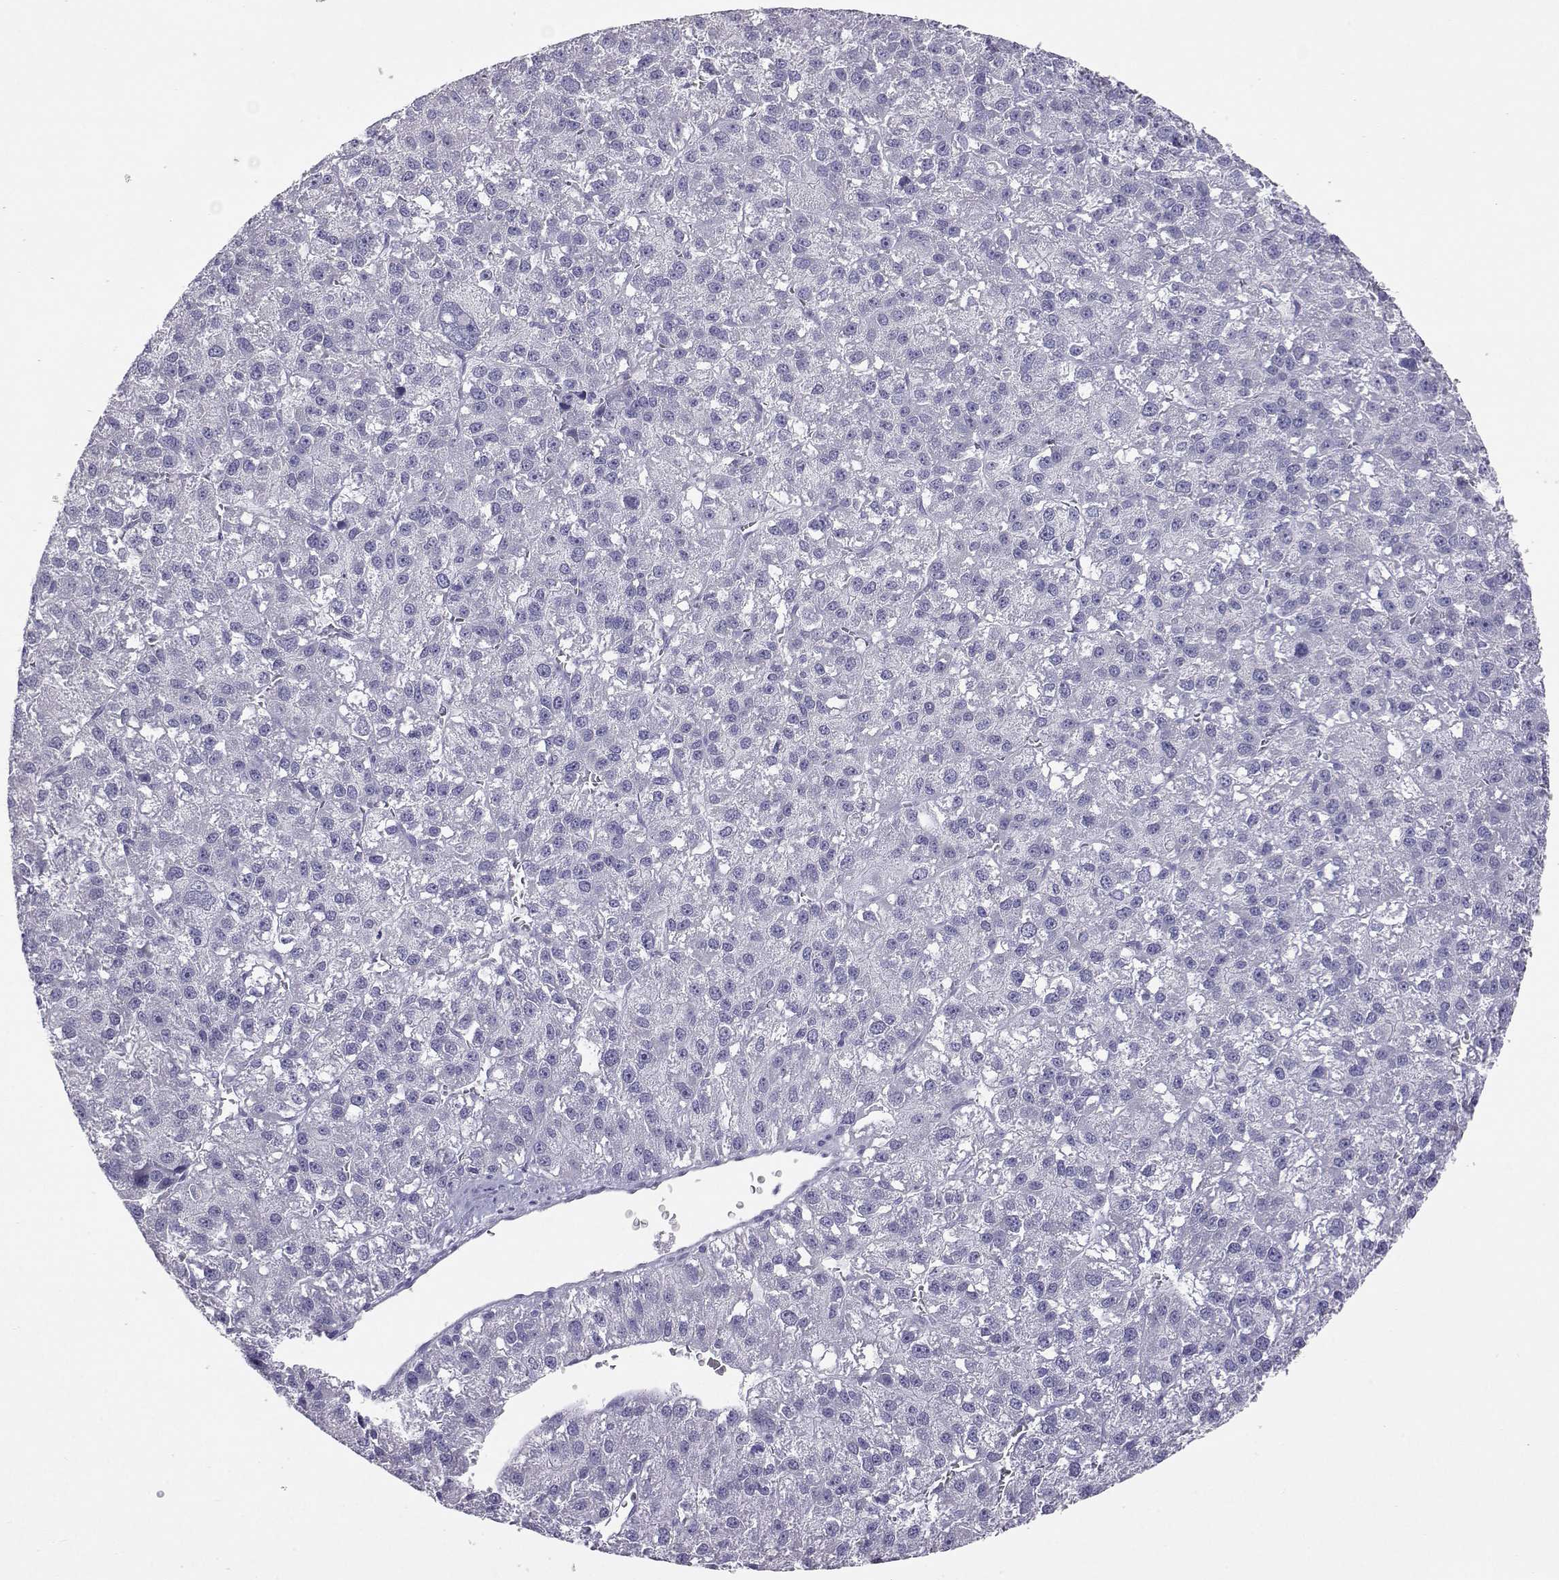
{"staining": {"intensity": "negative", "quantity": "none", "location": "none"}, "tissue": "liver cancer", "cell_type": "Tumor cells", "image_type": "cancer", "snomed": [{"axis": "morphology", "description": "Carcinoma, Hepatocellular, NOS"}, {"axis": "topography", "description": "Liver"}], "caption": "DAB immunohistochemical staining of liver cancer displays no significant staining in tumor cells.", "gene": "PLIN4", "patient": {"sex": "female", "age": 70}}